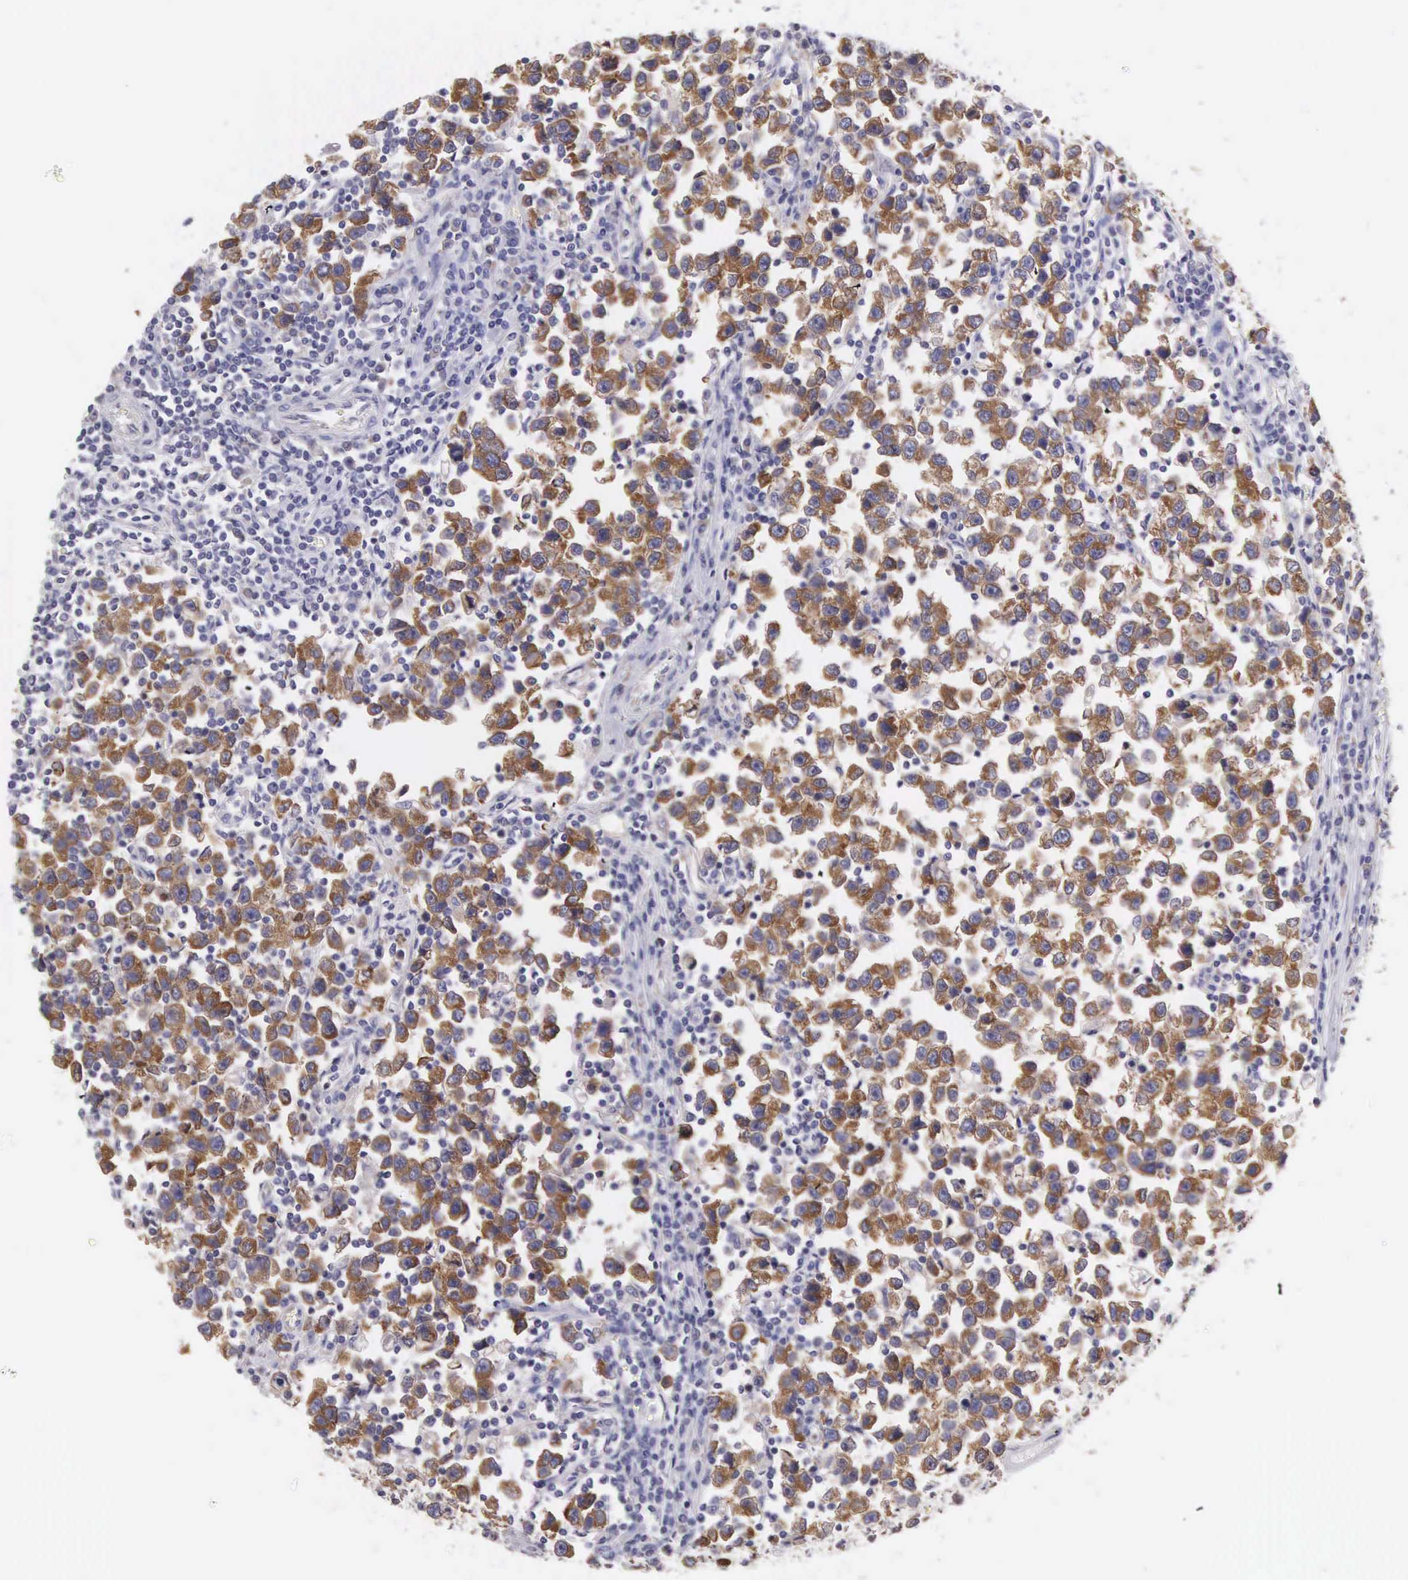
{"staining": {"intensity": "moderate", "quantity": ">75%", "location": "cytoplasmic/membranous"}, "tissue": "testis cancer", "cell_type": "Tumor cells", "image_type": "cancer", "snomed": [{"axis": "morphology", "description": "Seminoma, NOS"}, {"axis": "topography", "description": "Testis"}], "caption": "Immunohistochemical staining of human seminoma (testis) demonstrates medium levels of moderate cytoplasmic/membranous protein expression in approximately >75% of tumor cells. (Brightfield microscopy of DAB IHC at high magnification).", "gene": "OSBPL3", "patient": {"sex": "male", "age": 43}}